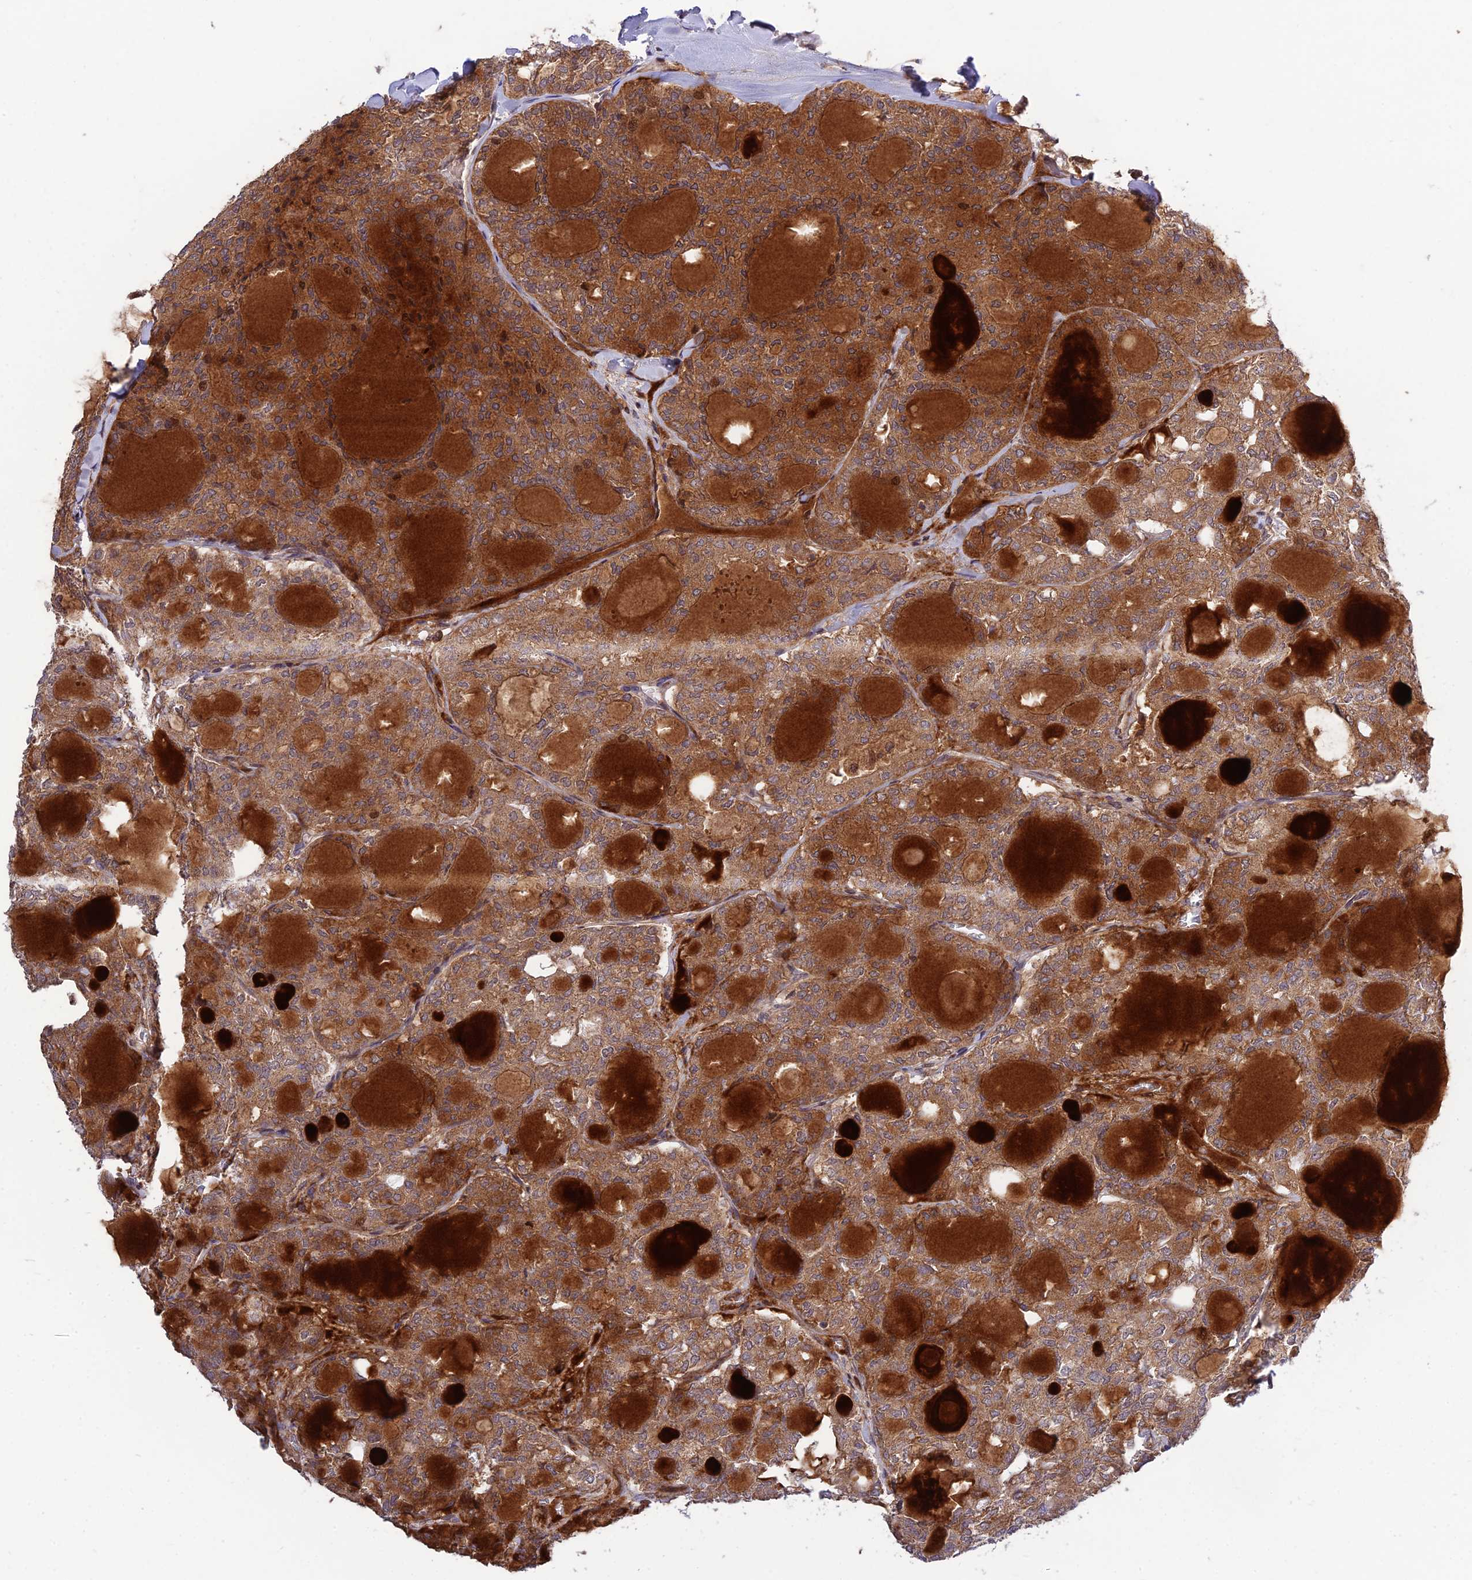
{"staining": {"intensity": "moderate", "quantity": ">75%", "location": "cytoplasmic/membranous"}, "tissue": "thyroid cancer", "cell_type": "Tumor cells", "image_type": "cancer", "snomed": [{"axis": "morphology", "description": "Follicular adenoma carcinoma, NOS"}, {"axis": "topography", "description": "Thyroid gland"}], "caption": "Moderate cytoplasmic/membranous positivity for a protein is present in about >75% of tumor cells of follicular adenoma carcinoma (thyroid) using immunohistochemistry (IHC).", "gene": "PLEKHG2", "patient": {"sex": "male", "age": 75}}